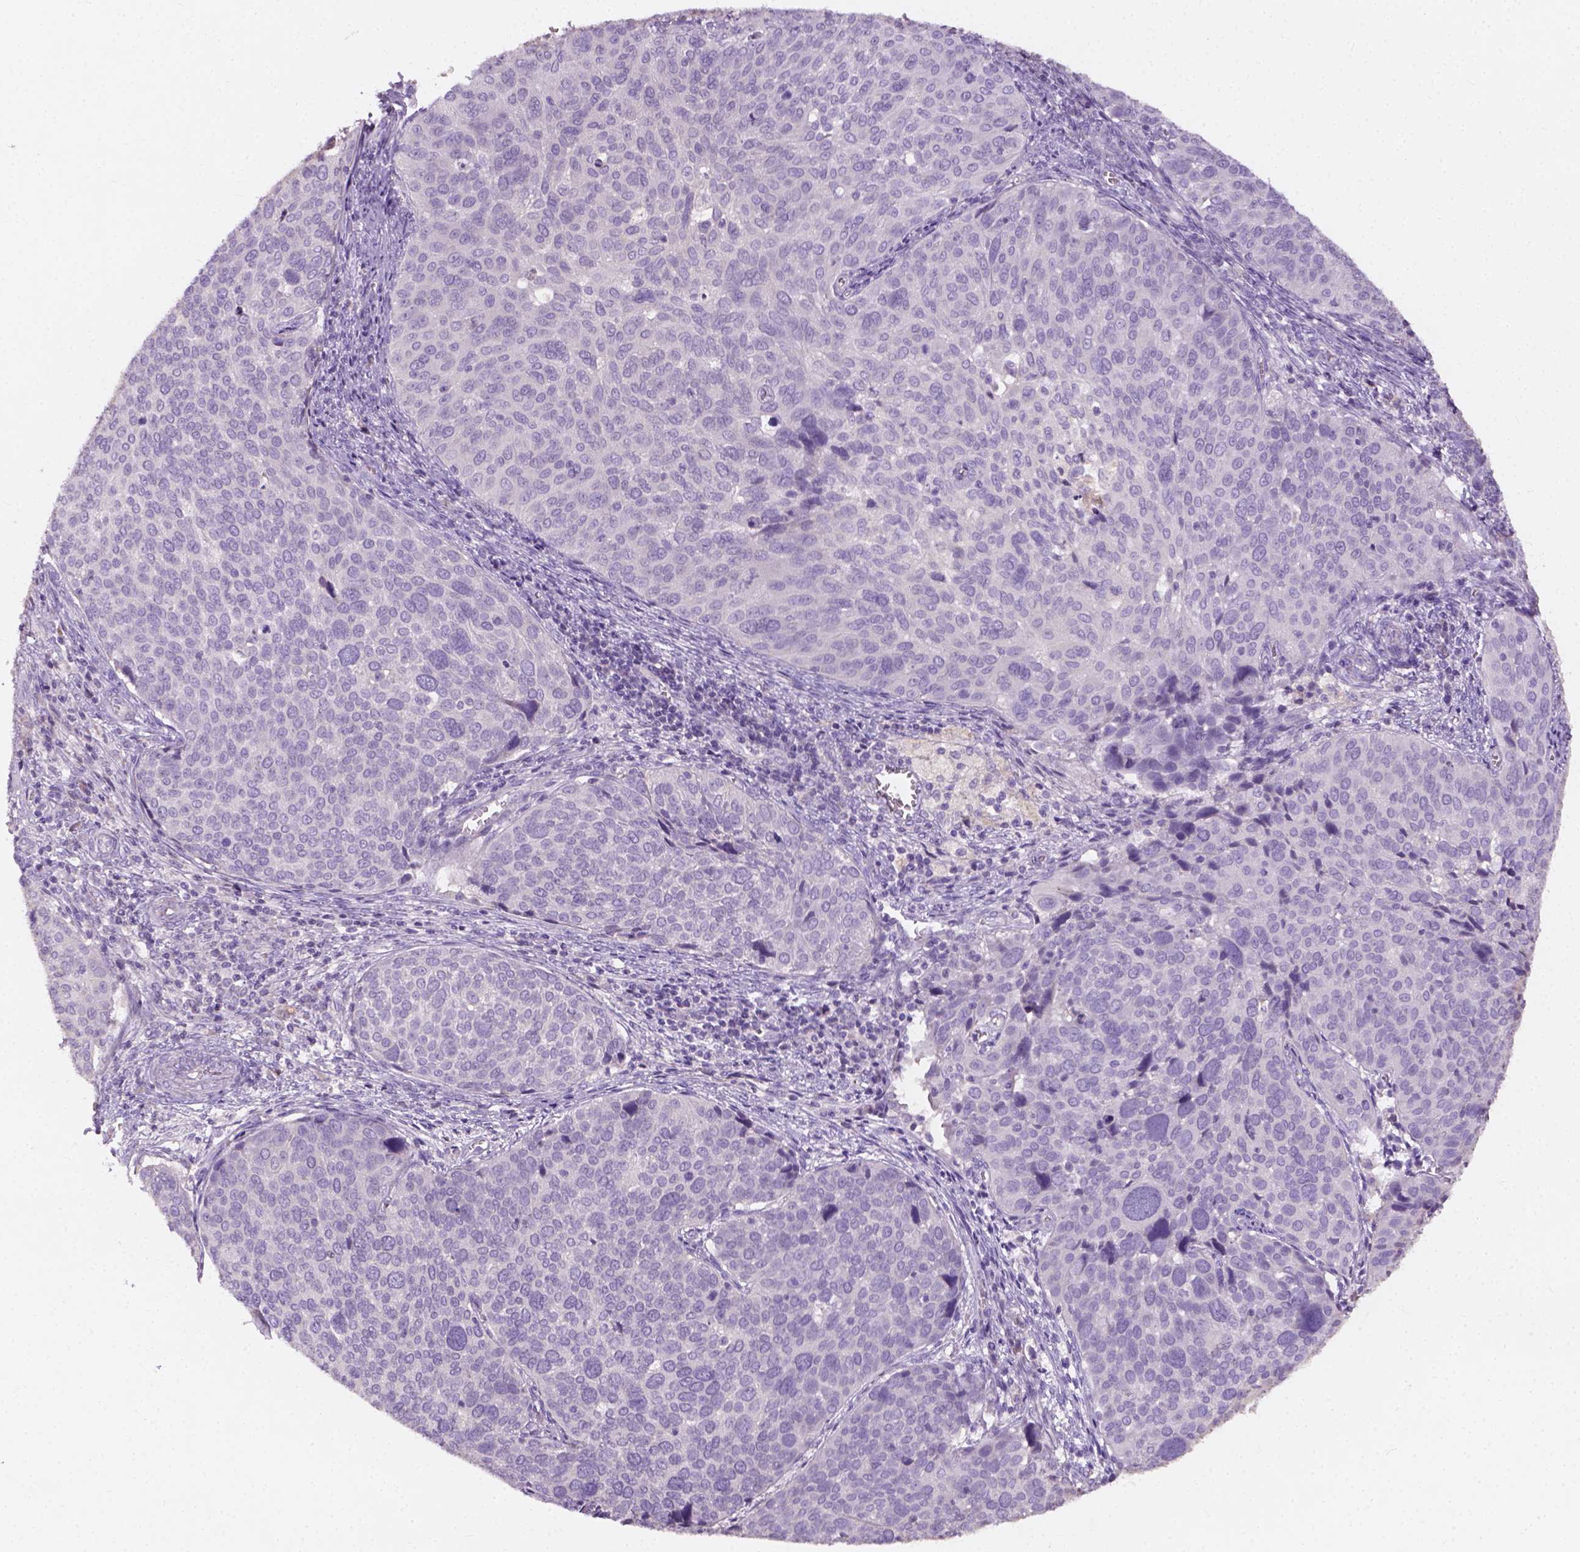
{"staining": {"intensity": "negative", "quantity": "none", "location": "none"}, "tissue": "cervical cancer", "cell_type": "Tumor cells", "image_type": "cancer", "snomed": [{"axis": "morphology", "description": "Squamous cell carcinoma, NOS"}, {"axis": "topography", "description": "Cervix"}], "caption": "DAB immunohistochemical staining of cervical cancer (squamous cell carcinoma) exhibits no significant staining in tumor cells.", "gene": "DHCR24", "patient": {"sex": "female", "age": 39}}